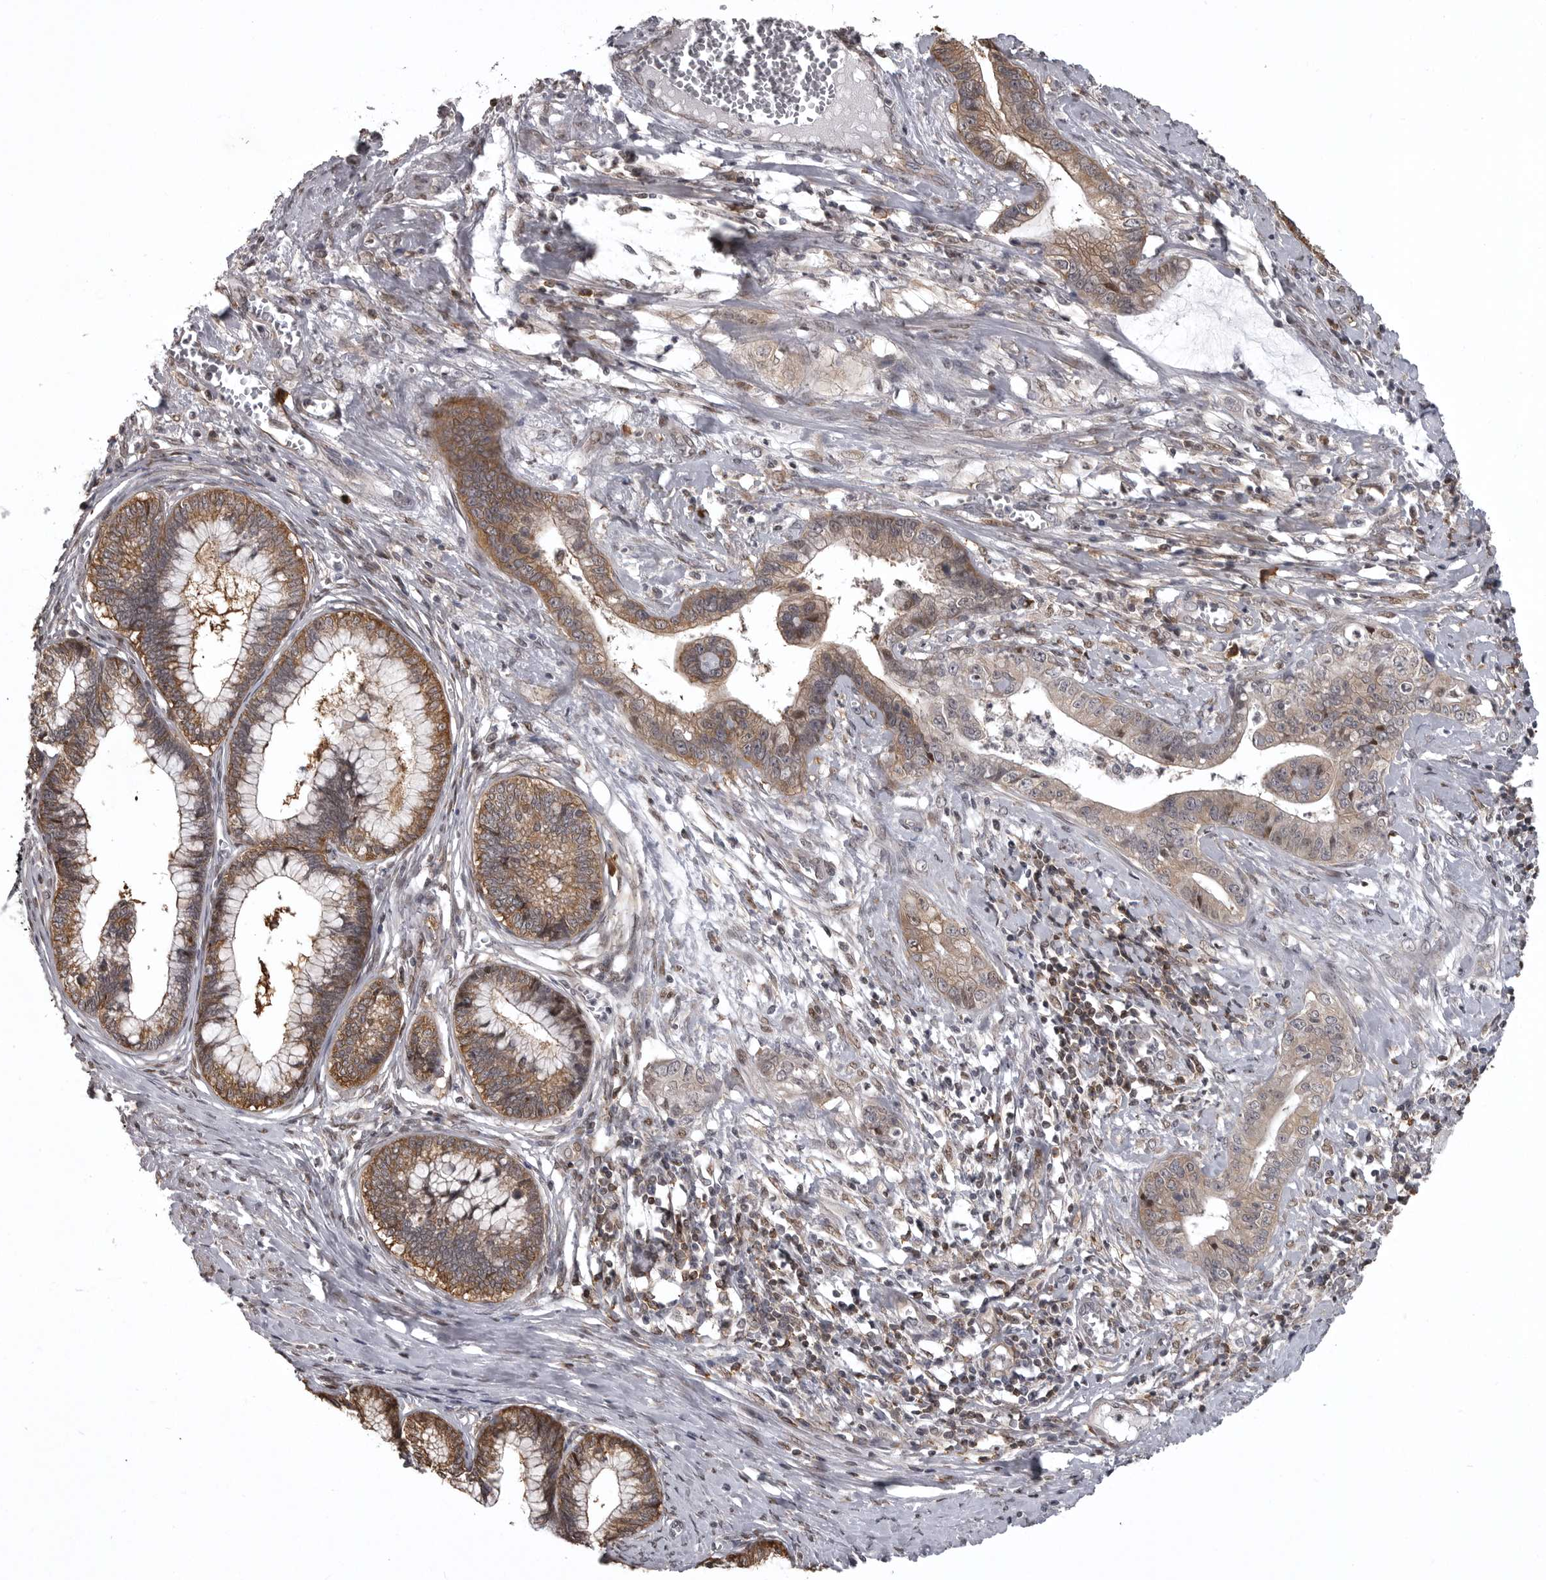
{"staining": {"intensity": "moderate", "quantity": ">75%", "location": "cytoplasmic/membranous"}, "tissue": "cervical cancer", "cell_type": "Tumor cells", "image_type": "cancer", "snomed": [{"axis": "morphology", "description": "Adenocarcinoma, NOS"}, {"axis": "topography", "description": "Cervix"}], "caption": "Protein expression analysis of human cervical cancer (adenocarcinoma) reveals moderate cytoplasmic/membranous expression in about >75% of tumor cells.", "gene": "SNX16", "patient": {"sex": "female", "age": 44}}